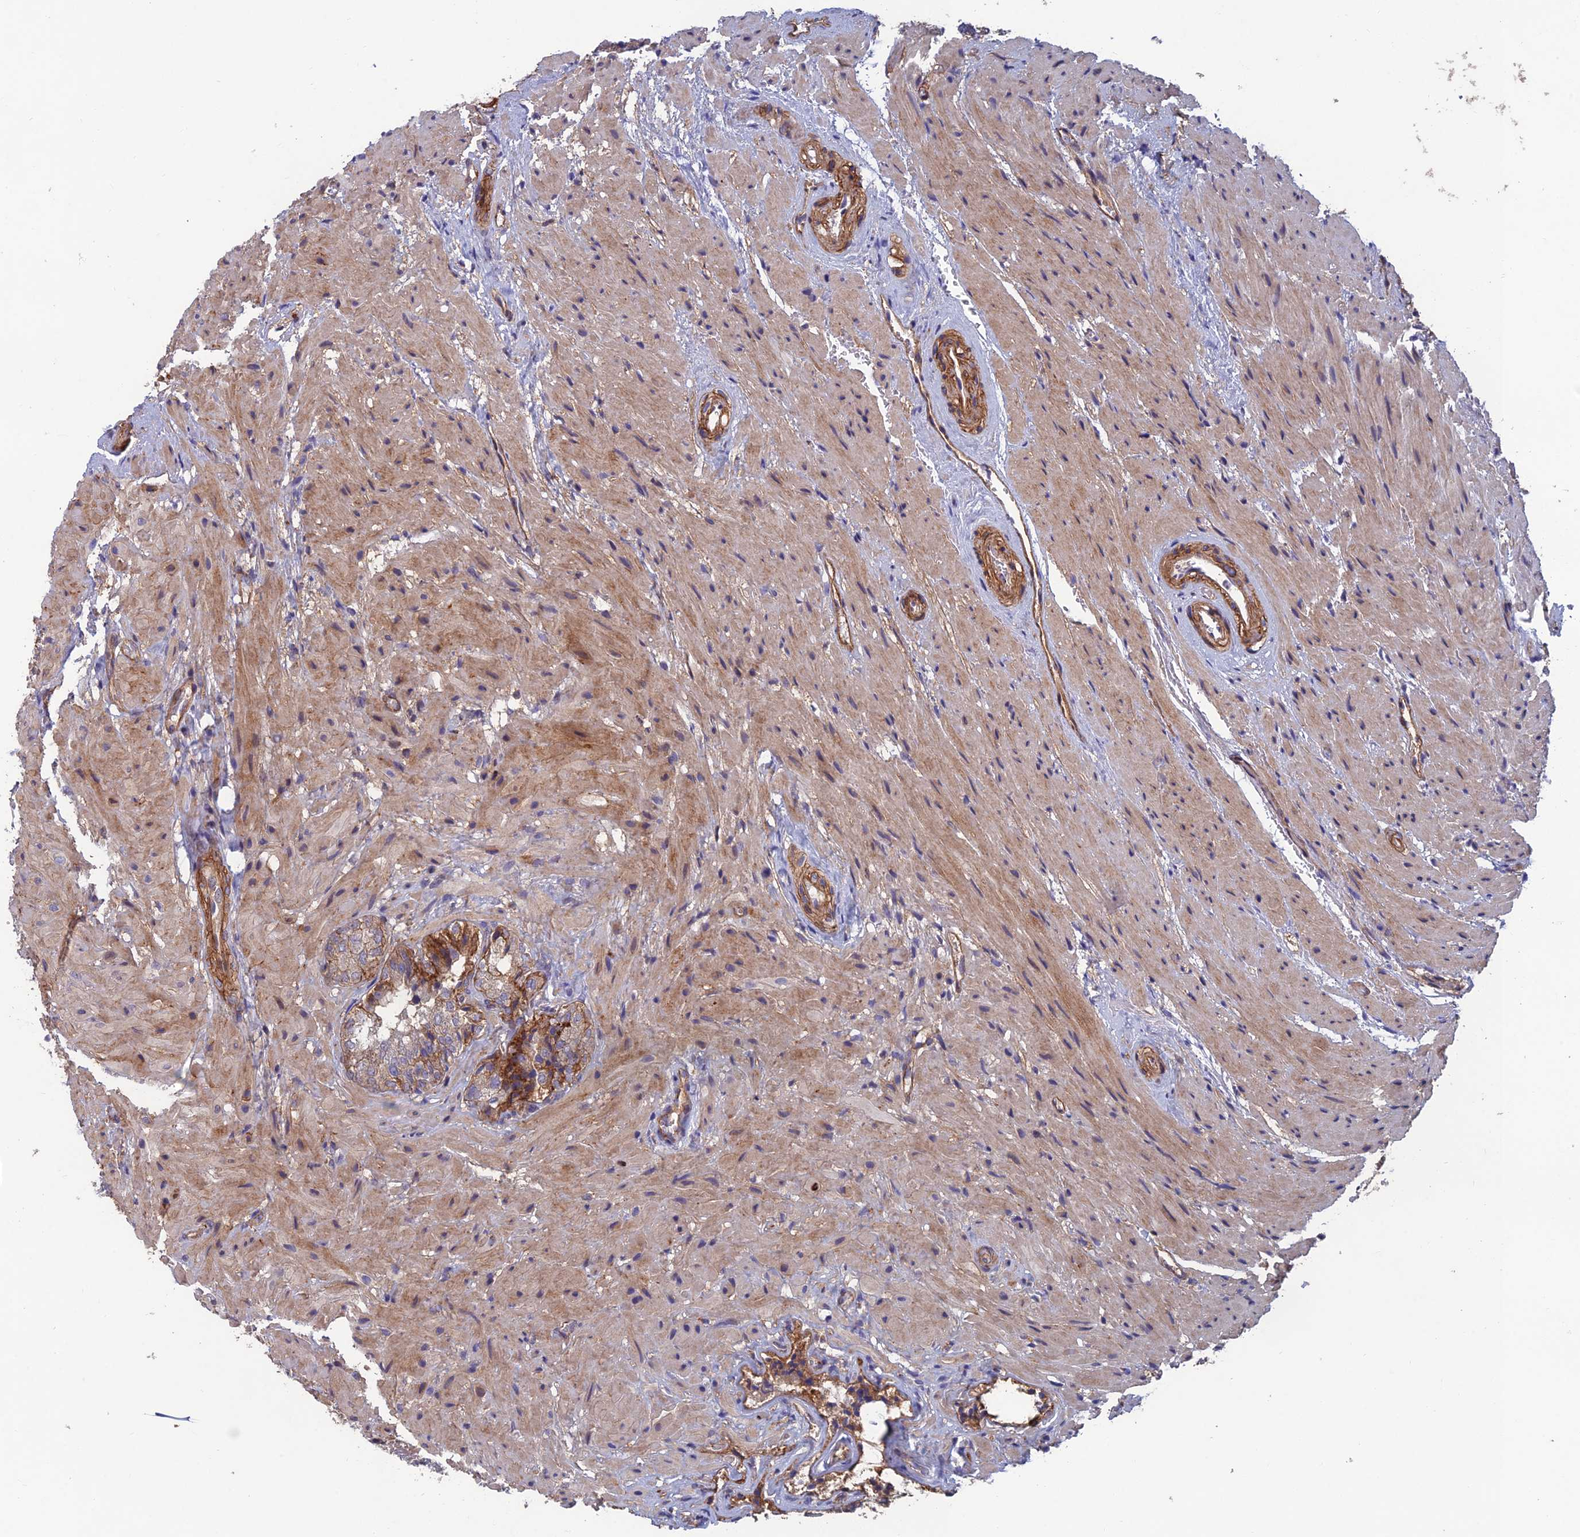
{"staining": {"intensity": "moderate", "quantity": "25%-75%", "location": "cytoplasmic/membranous"}, "tissue": "seminal vesicle", "cell_type": "Glandular cells", "image_type": "normal", "snomed": [{"axis": "morphology", "description": "Normal tissue, NOS"}, {"axis": "topography", "description": "Seminal veicle"}, {"axis": "topography", "description": "Peripheral nerve tissue"}], "caption": "Protein expression analysis of benign seminal vesicle shows moderate cytoplasmic/membranous staining in approximately 25%-75% of glandular cells. The staining was performed using DAB to visualize the protein expression in brown, while the nuclei were stained in blue with hematoxylin (Magnification: 20x).", "gene": "C15orf62", "patient": {"sex": "male", "age": 63}}